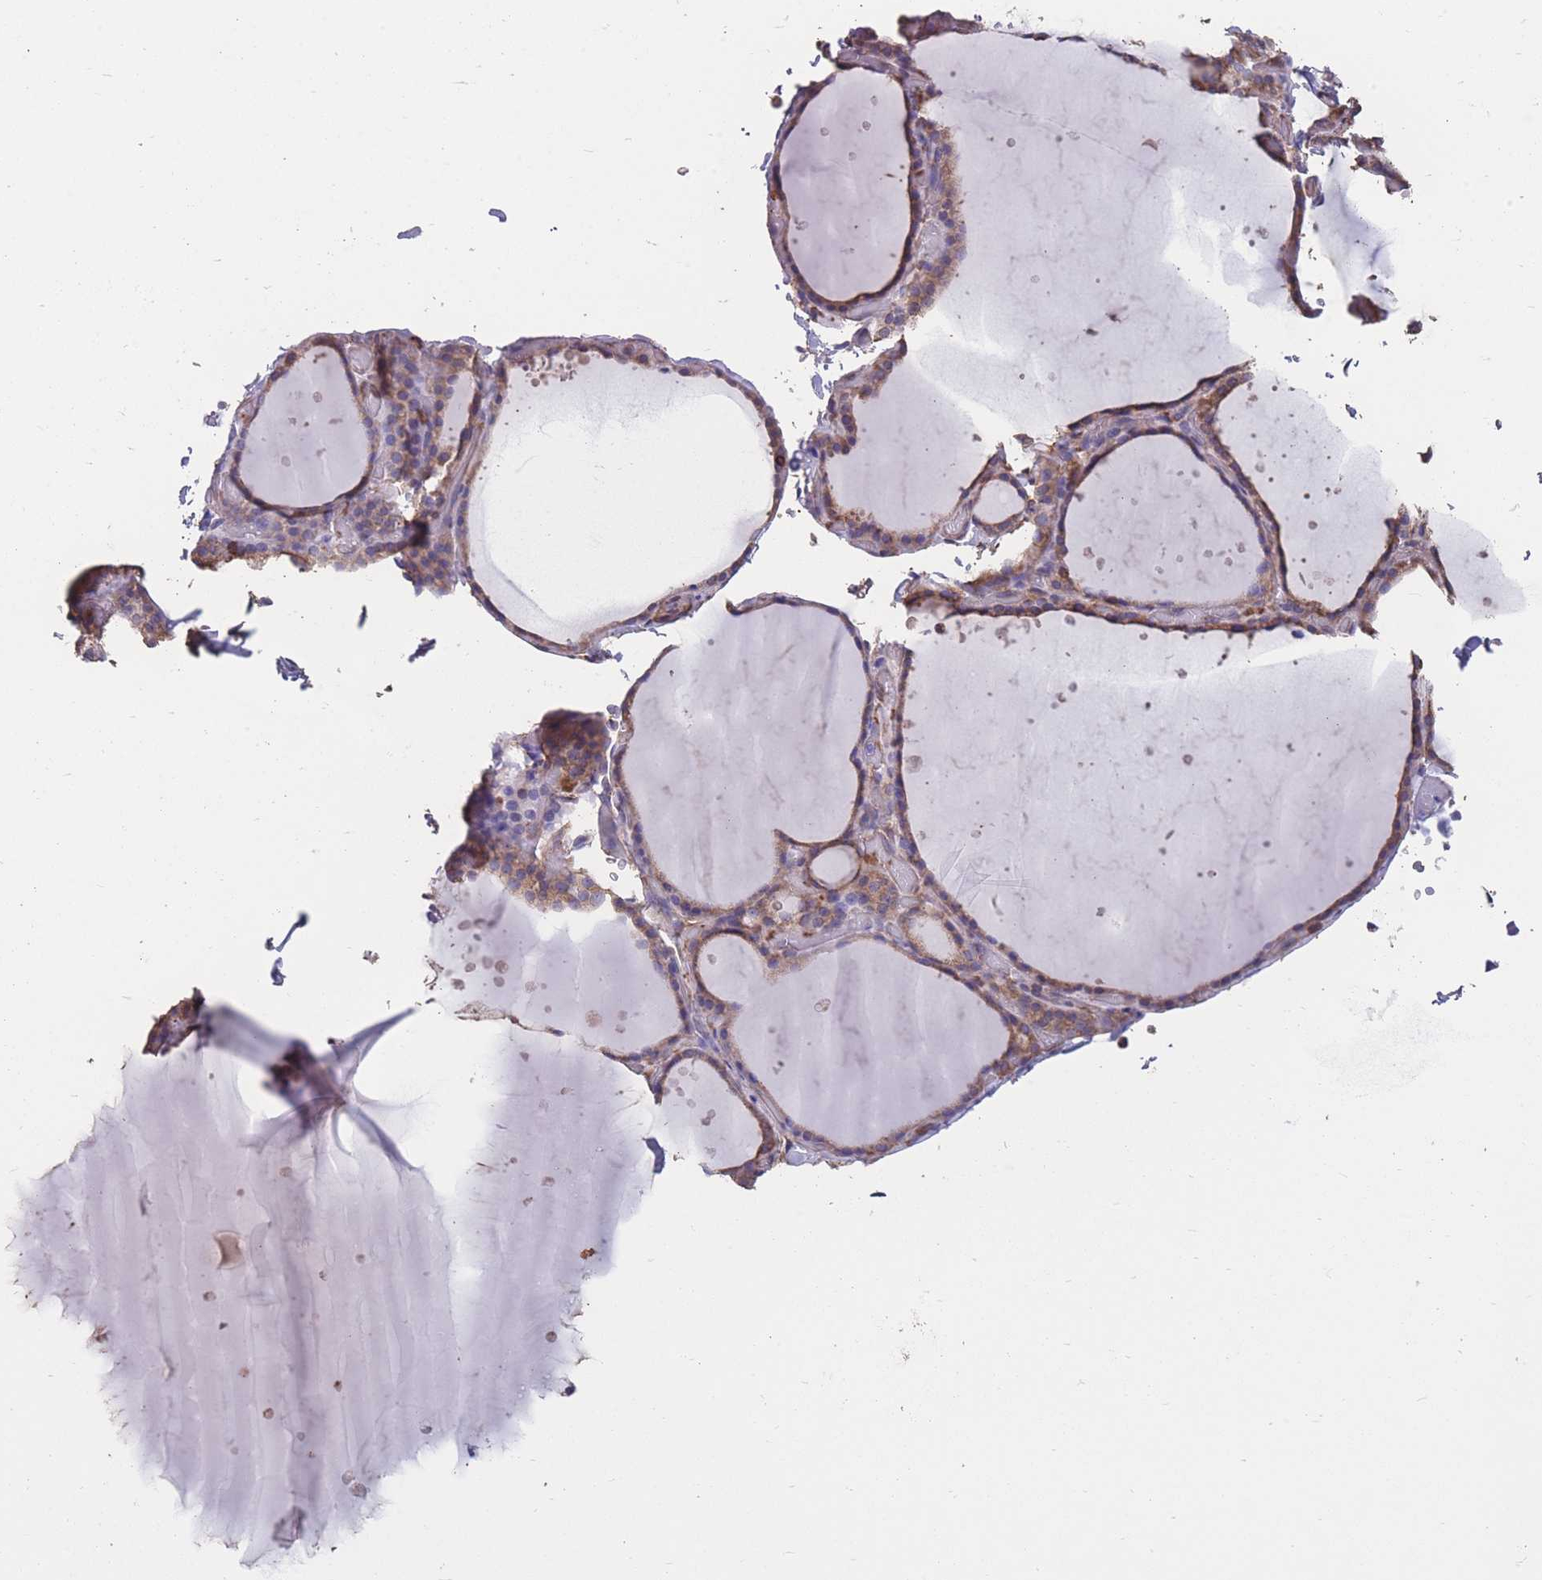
{"staining": {"intensity": "moderate", "quantity": ">75%", "location": "cytoplasmic/membranous"}, "tissue": "thyroid gland", "cell_type": "Glandular cells", "image_type": "normal", "snomed": [{"axis": "morphology", "description": "Normal tissue, NOS"}, {"axis": "topography", "description": "Thyroid gland"}], "caption": "Protein analysis of benign thyroid gland shows moderate cytoplasmic/membranous positivity in about >75% of glandular cells.", "gene": "NUDT21", "patient": {"sex": "female", "age": 44}}